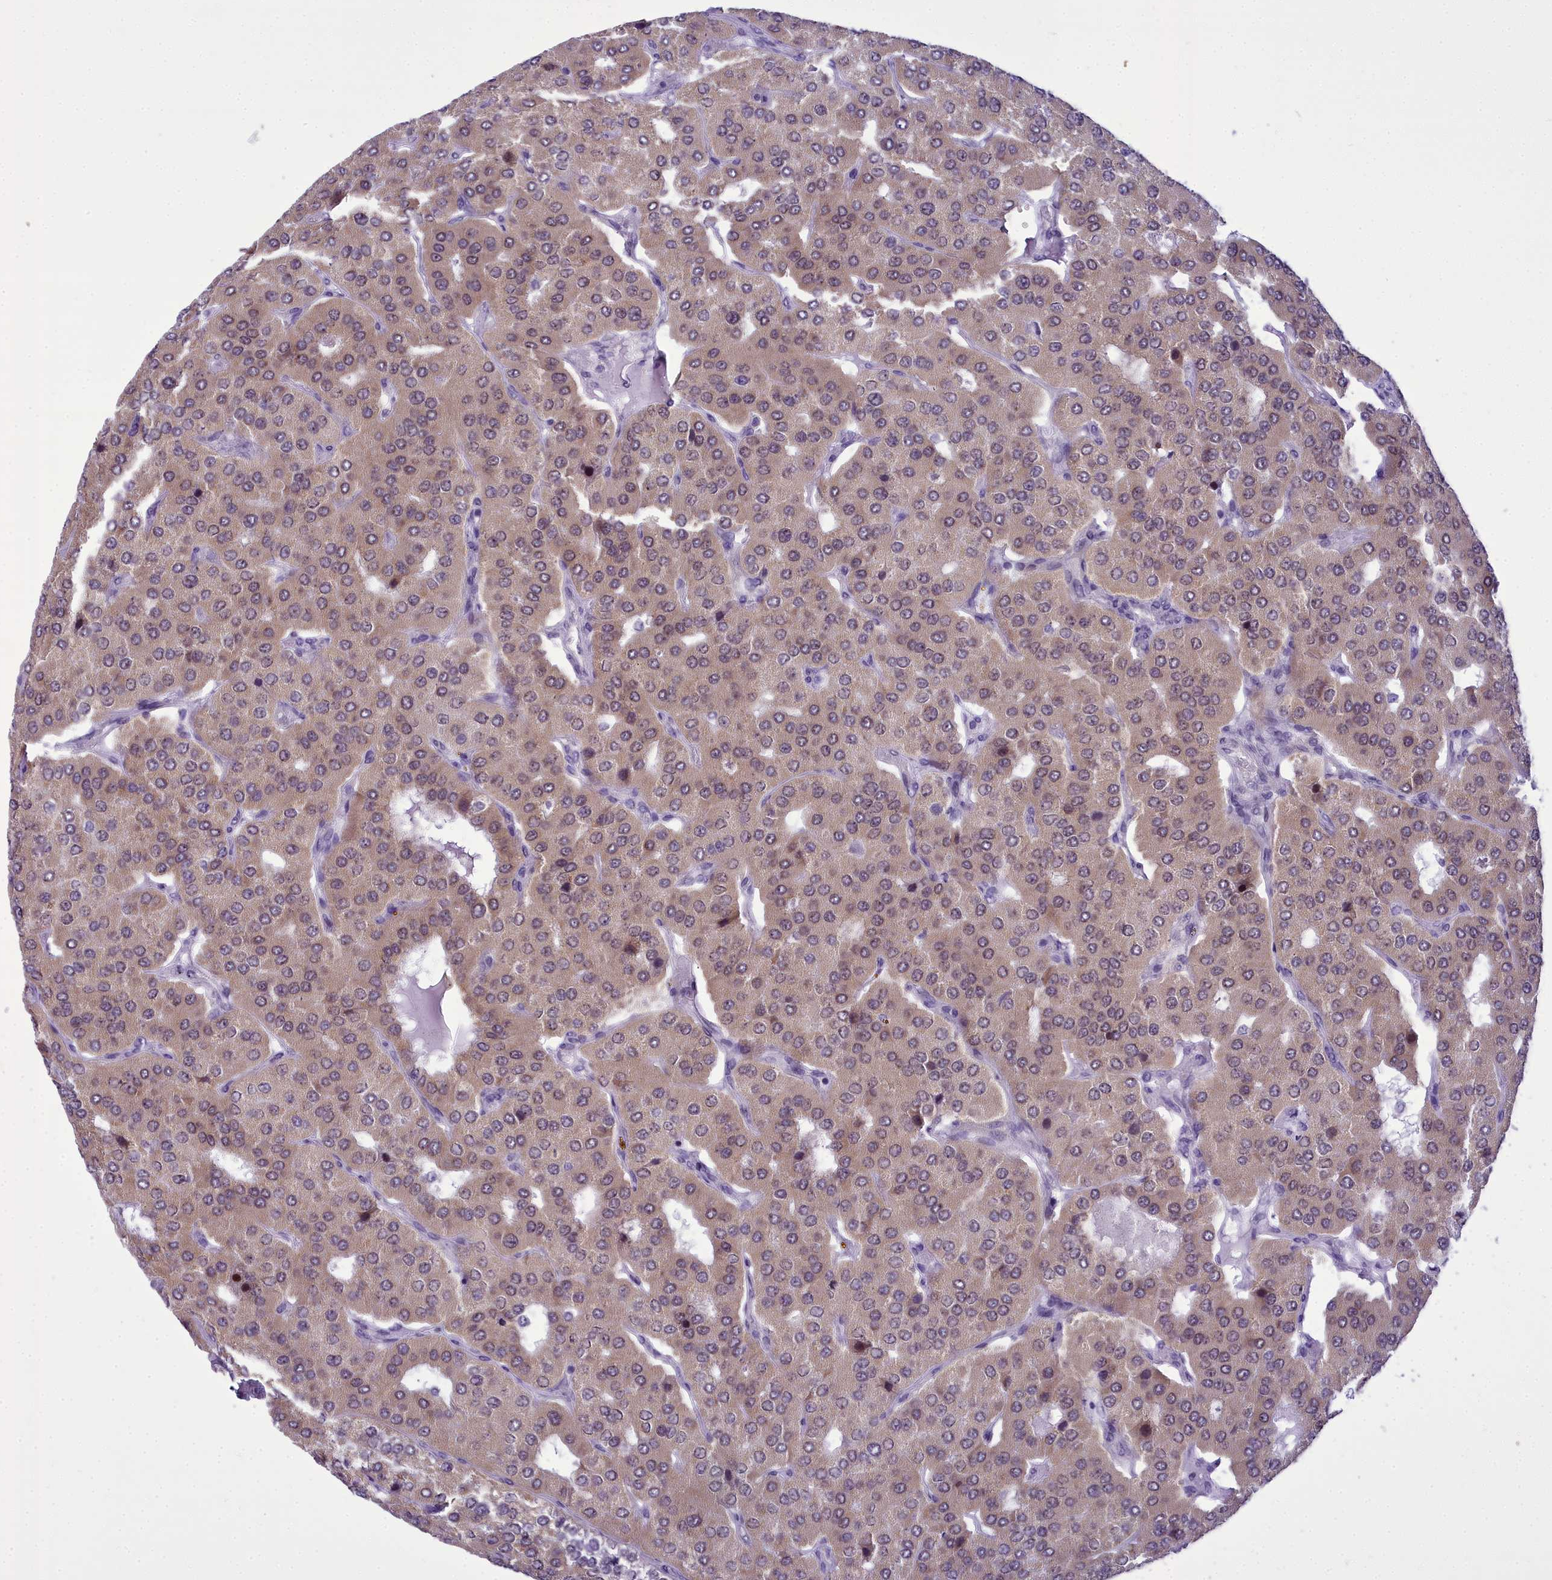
{"staining": {"intensity": "weak", "quantity": ">75%", "location": "cytoplasmic/membranous"}, "tissue": "parathyroid gland", "cell_type": "Glandular cells", "image_type": "normal", "snomed": [{"axis": "morphology", "description": "Normal tissue, NOS"}, {"axis": "morphology", "description": "Adenoma, NOS"}, {"axis": "topography", "description": "Parathyroid gland"}], "caption": "An immunohistochemistry photomicrograph of benign tissue is shown. Protein staining in brown labels weak cytoplasmic/membranous positivity in parathyroid gland within glandular cells. The staining is performed using DAB brown chromogen to label protein expression. The nuclei are counter-stained blue using hematoxylin.", "gene": "B9D2", "patient": {"sex": "female", "age": 86}}